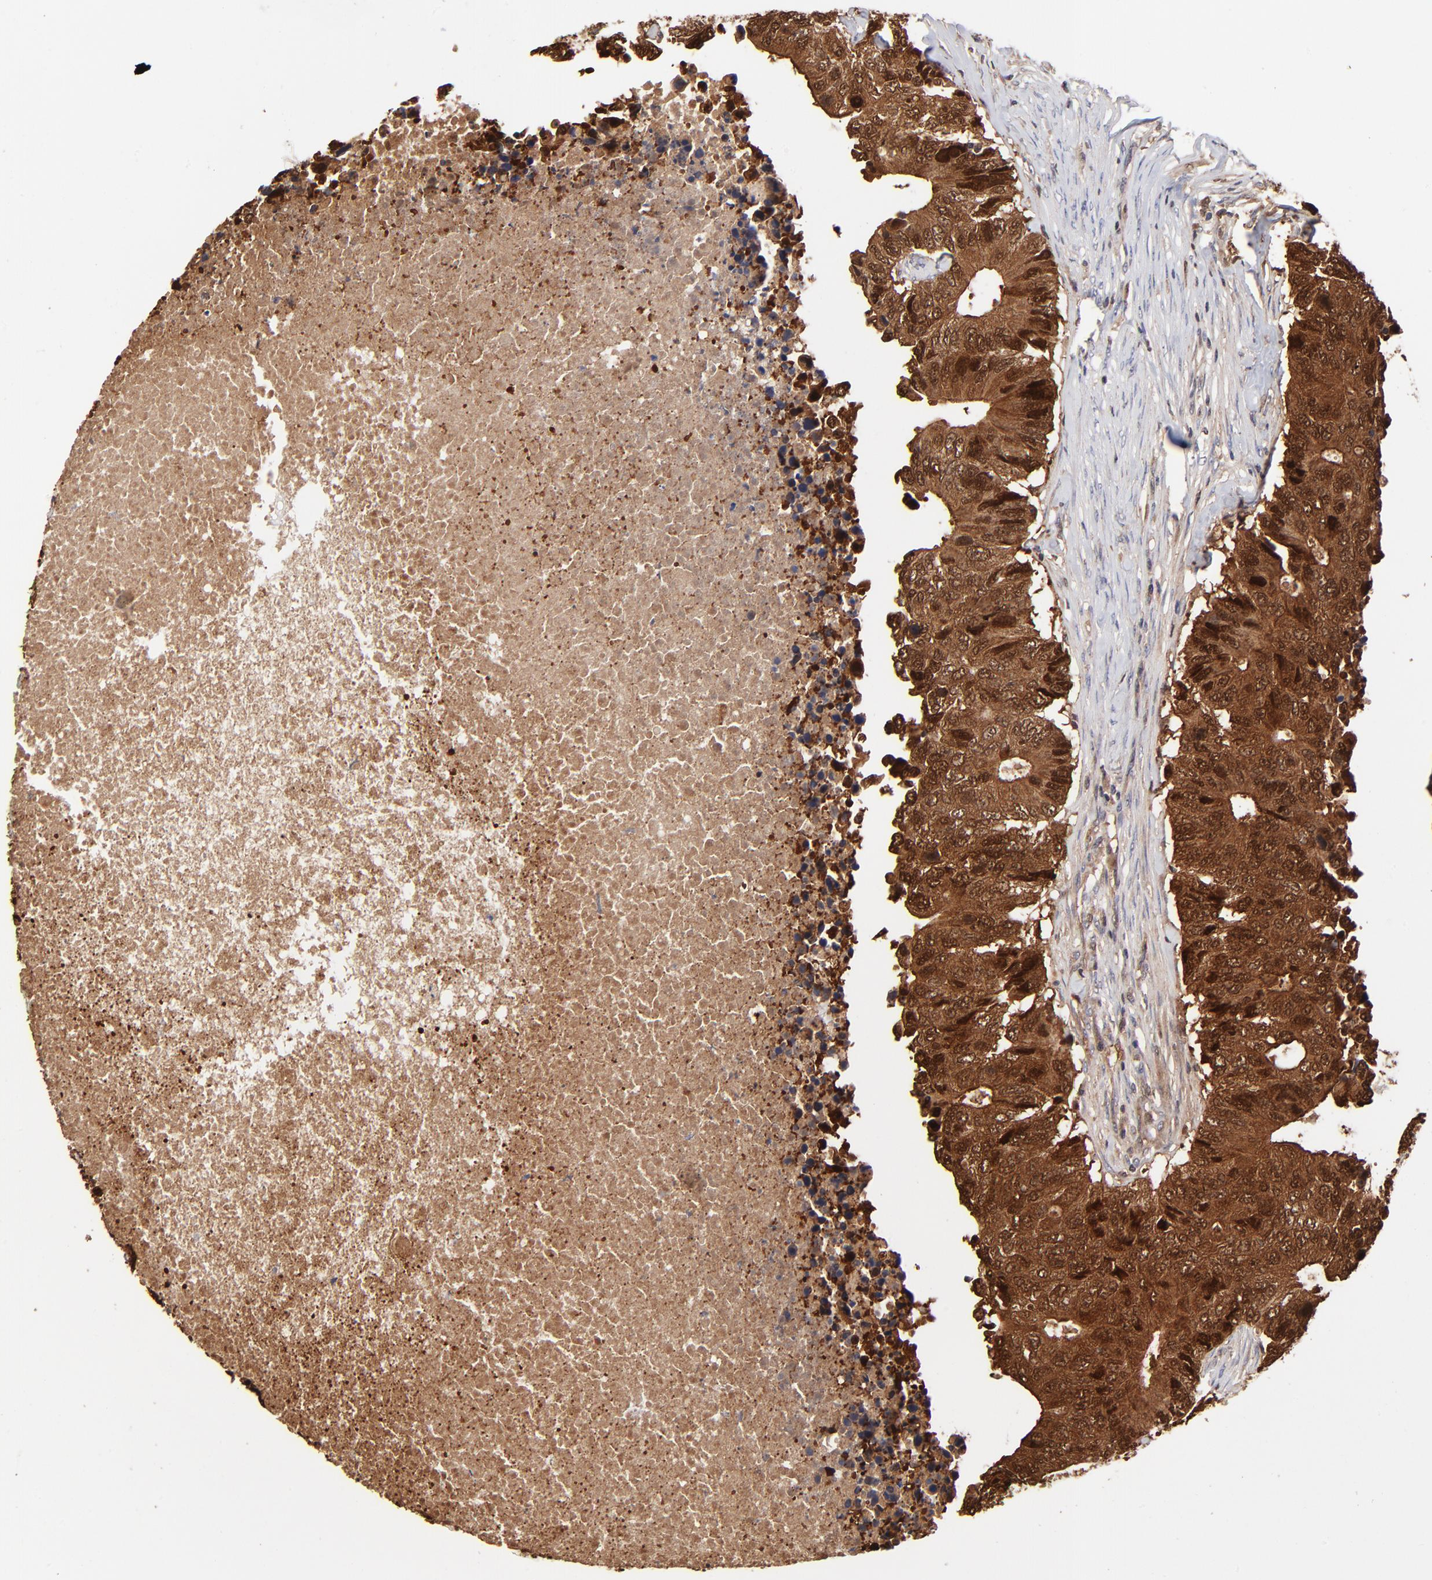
{"staining": {"intensity": "moderate", "quantity": ">75%", "location": "cytoplasmic/membranous,nuclear"}, "tissue": "colorectal cancer", "cell_type": "Tumor cells", "image_type": "cancer", "snomed": [{"axis": "morphology", "description": "Adenocarcinoma, NOS"}, {"axis": "topography", "description": "Colon"}], "caption": "Tumor cells show medium levels of moderate cytoplasmic/membranous and nuclear expression in approximately >75% of cells in colorectal adenocarcinoma.", "gene": "DCTPP1", "patient": {"sex": "male", "age": 71}}